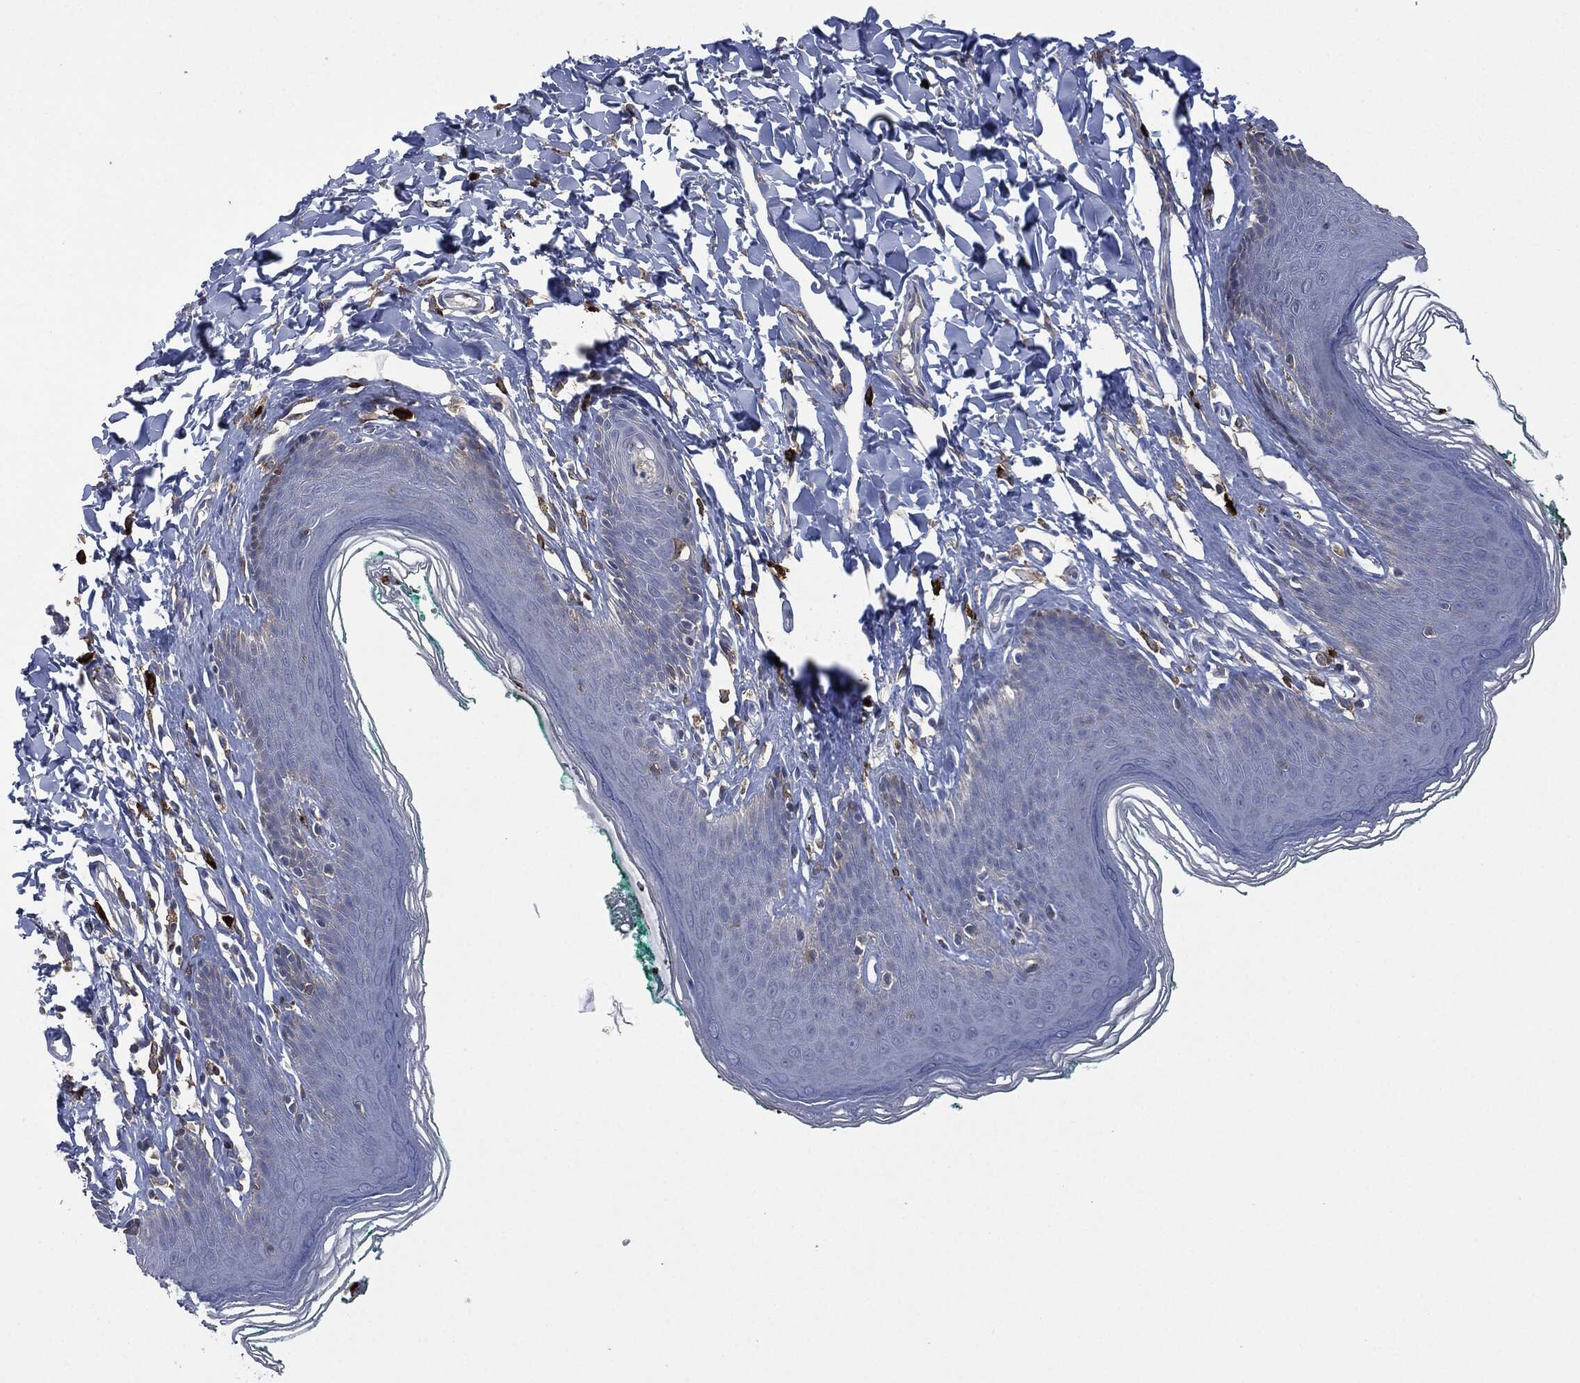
{"staining": {"intensity": "negative", "quantity": "none", "location": "none"}, "tissue": "skin", "cell_type": "Epidermal cells", "image_type": "normal", "snomed": [{"axis": "morphology", "description": "Normal tissue, NOS"}, {"axis": "topography", "description": "Vulva"}], "caption": "A high-resolution micrograph shows immunohistochemistry (IHC) staining of benign skin, which reveals no significant expression in epidermal cells. The staining was performed using DAB to visualize the protein expression in brown, while the nuclei were stained in blue with hematoxylin (Magnification: 20x).", "gene": "CD33", "patient": {"sex": "female", "age": 66}}